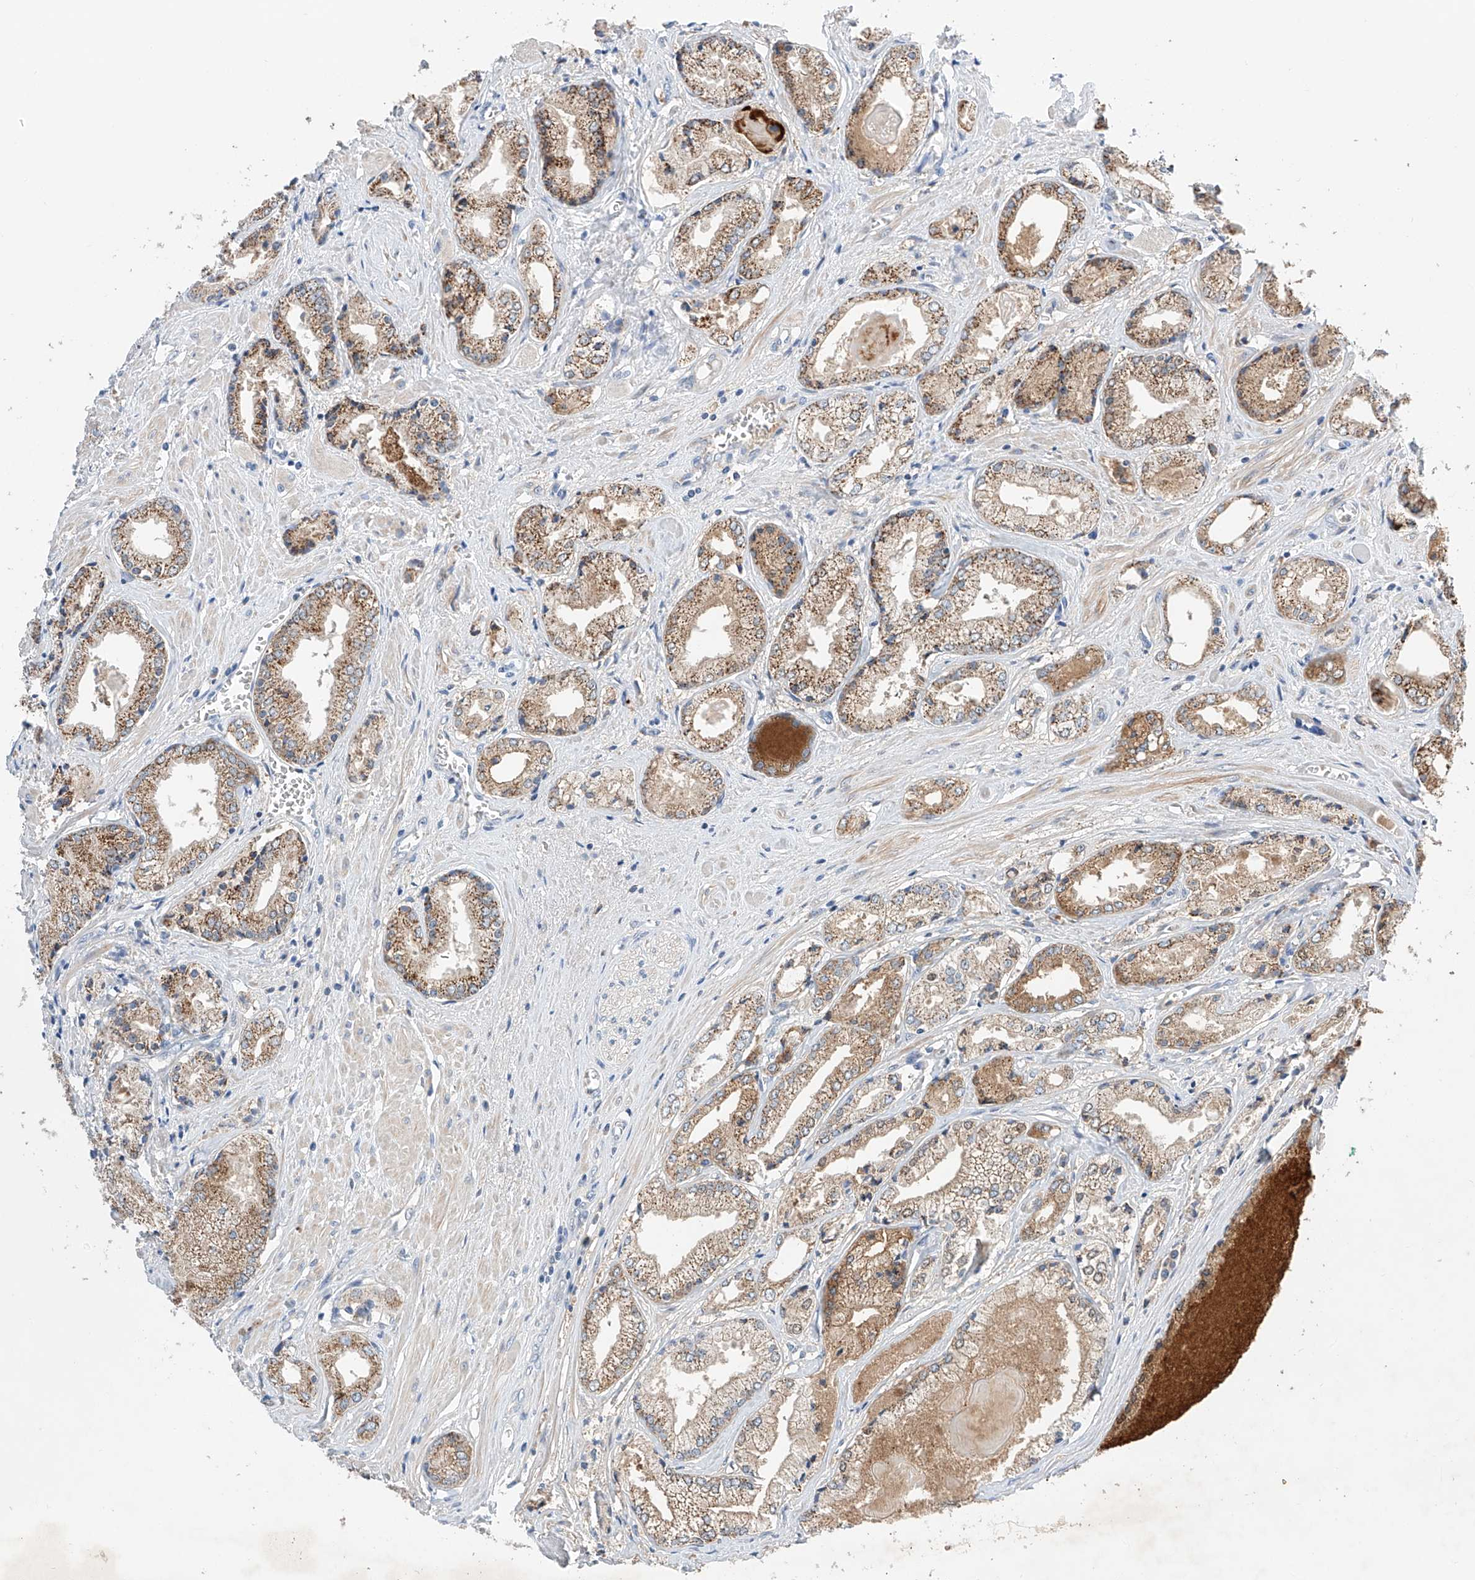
{"staining": {"intensity": "moderate", "quantity": ">75%", "location": "cytoplasmic/membranous"}, "tissue": "prostate cancer", "cell_type": "Tumor cells", "image_type": "cancer", "snomed": [{"axis": "morphology", "description": "Adenocarcinoma, Low grade"}, {"axis": "topography", "description": "Prostate"}], "caption": "IHC of human low-grade adenocarcinoma (prostate) reveals medium levels of moderate cytoplasmic/membranous expression in about >75% of tumor cells. The protein of interest is shown in brown color, while the nuclei are stained blue.", "gene": "GPC4", "patient": {"sex": "male", "age": 60}}